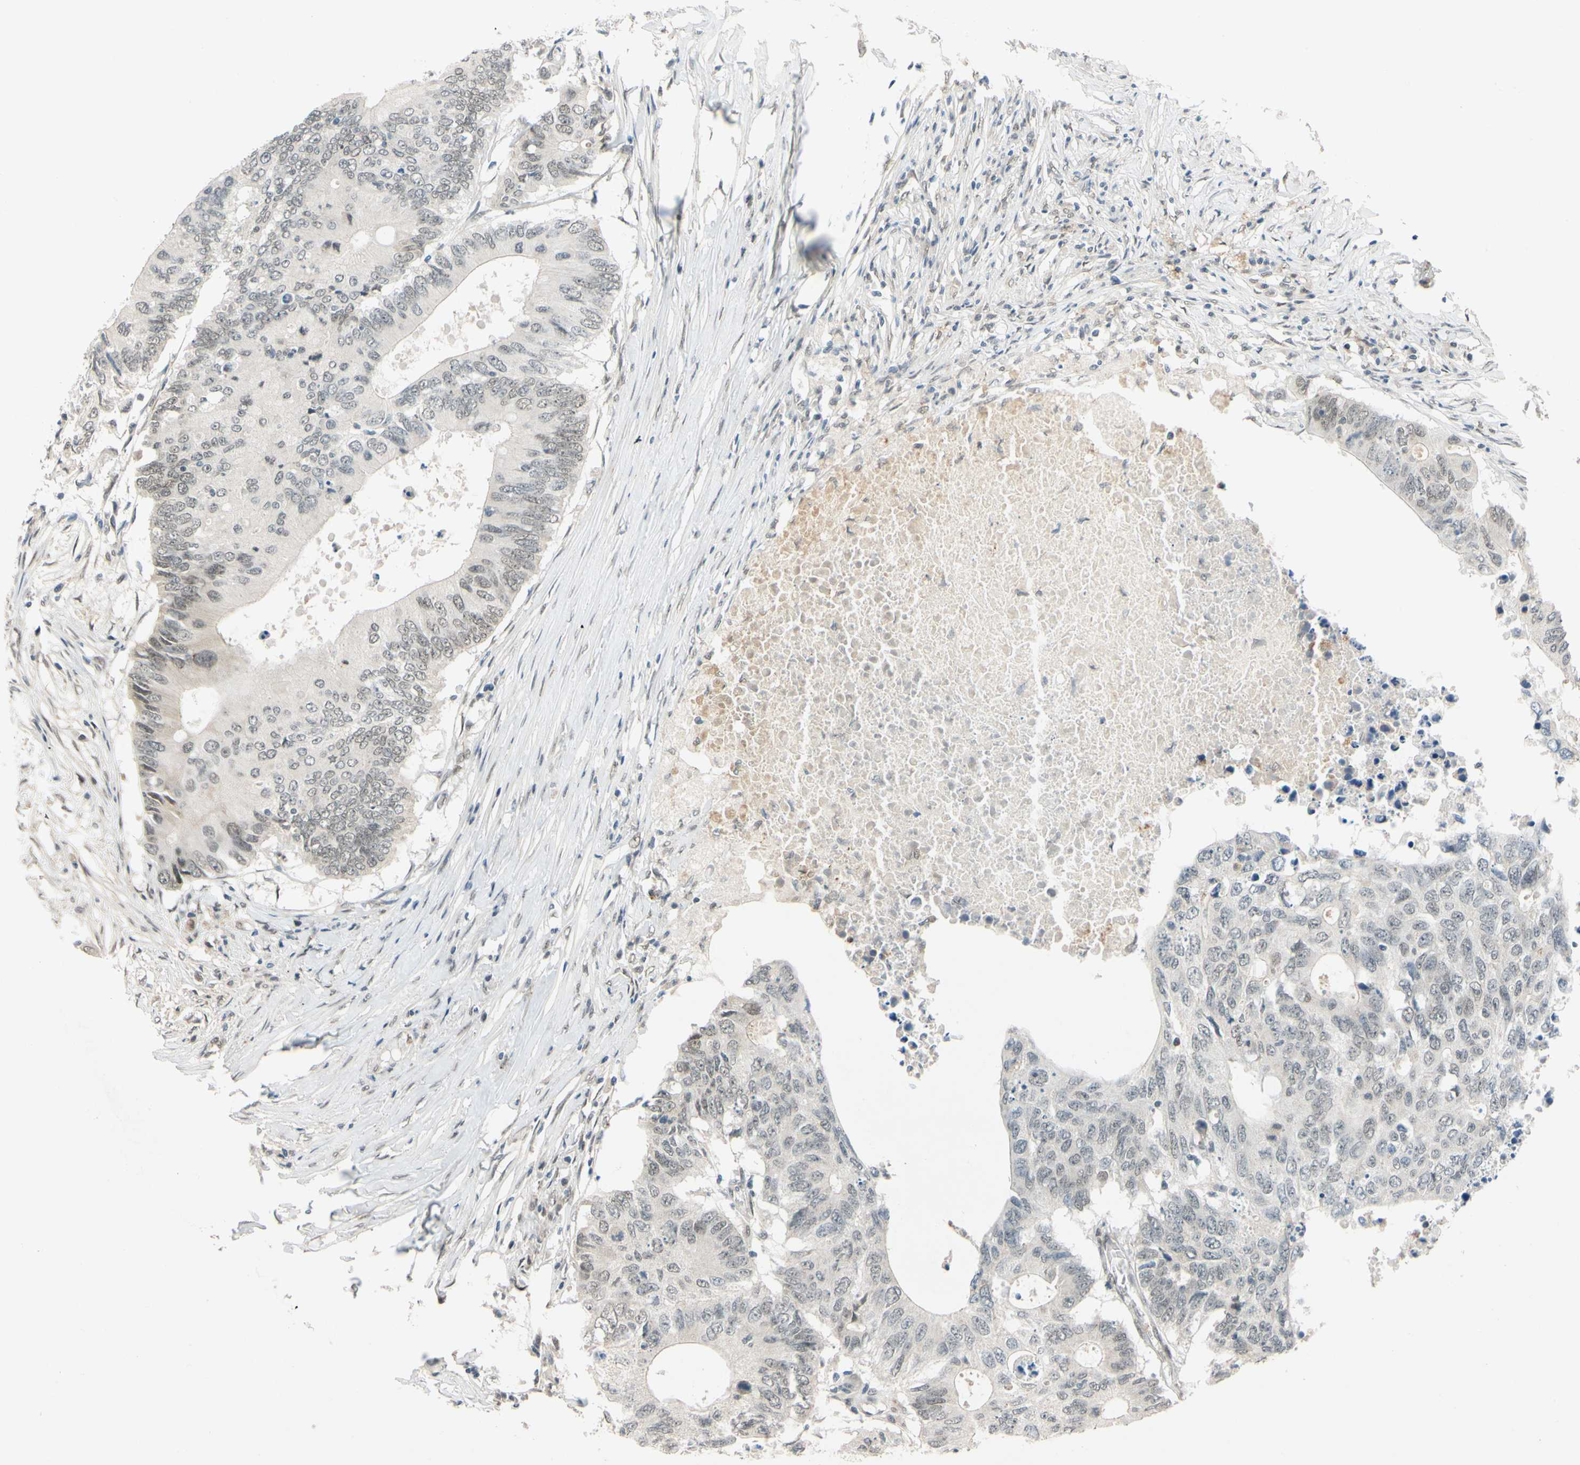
{"staining": {"intensity": "weak", "quantity": "<25%", "location": "cytoplasmic/membranous"}, "tissue": "colorectal cancer", "cell_type": "Tumor cells", "image_type": "cancer", "snomed": [{"axis": "morphology", "description": "Adenocarcinoma, NOS"}, {"axis": "topography", "description": "Colon"}], "caption": "DAB (3,3'-diaminobenzidine) immunohistochemical staining of human adenocarcinoma (colorectal) demonstrates no significant staining in tumor cells.", "gene": "POGZ", "patient": {"sex": "male", "age": 71}}